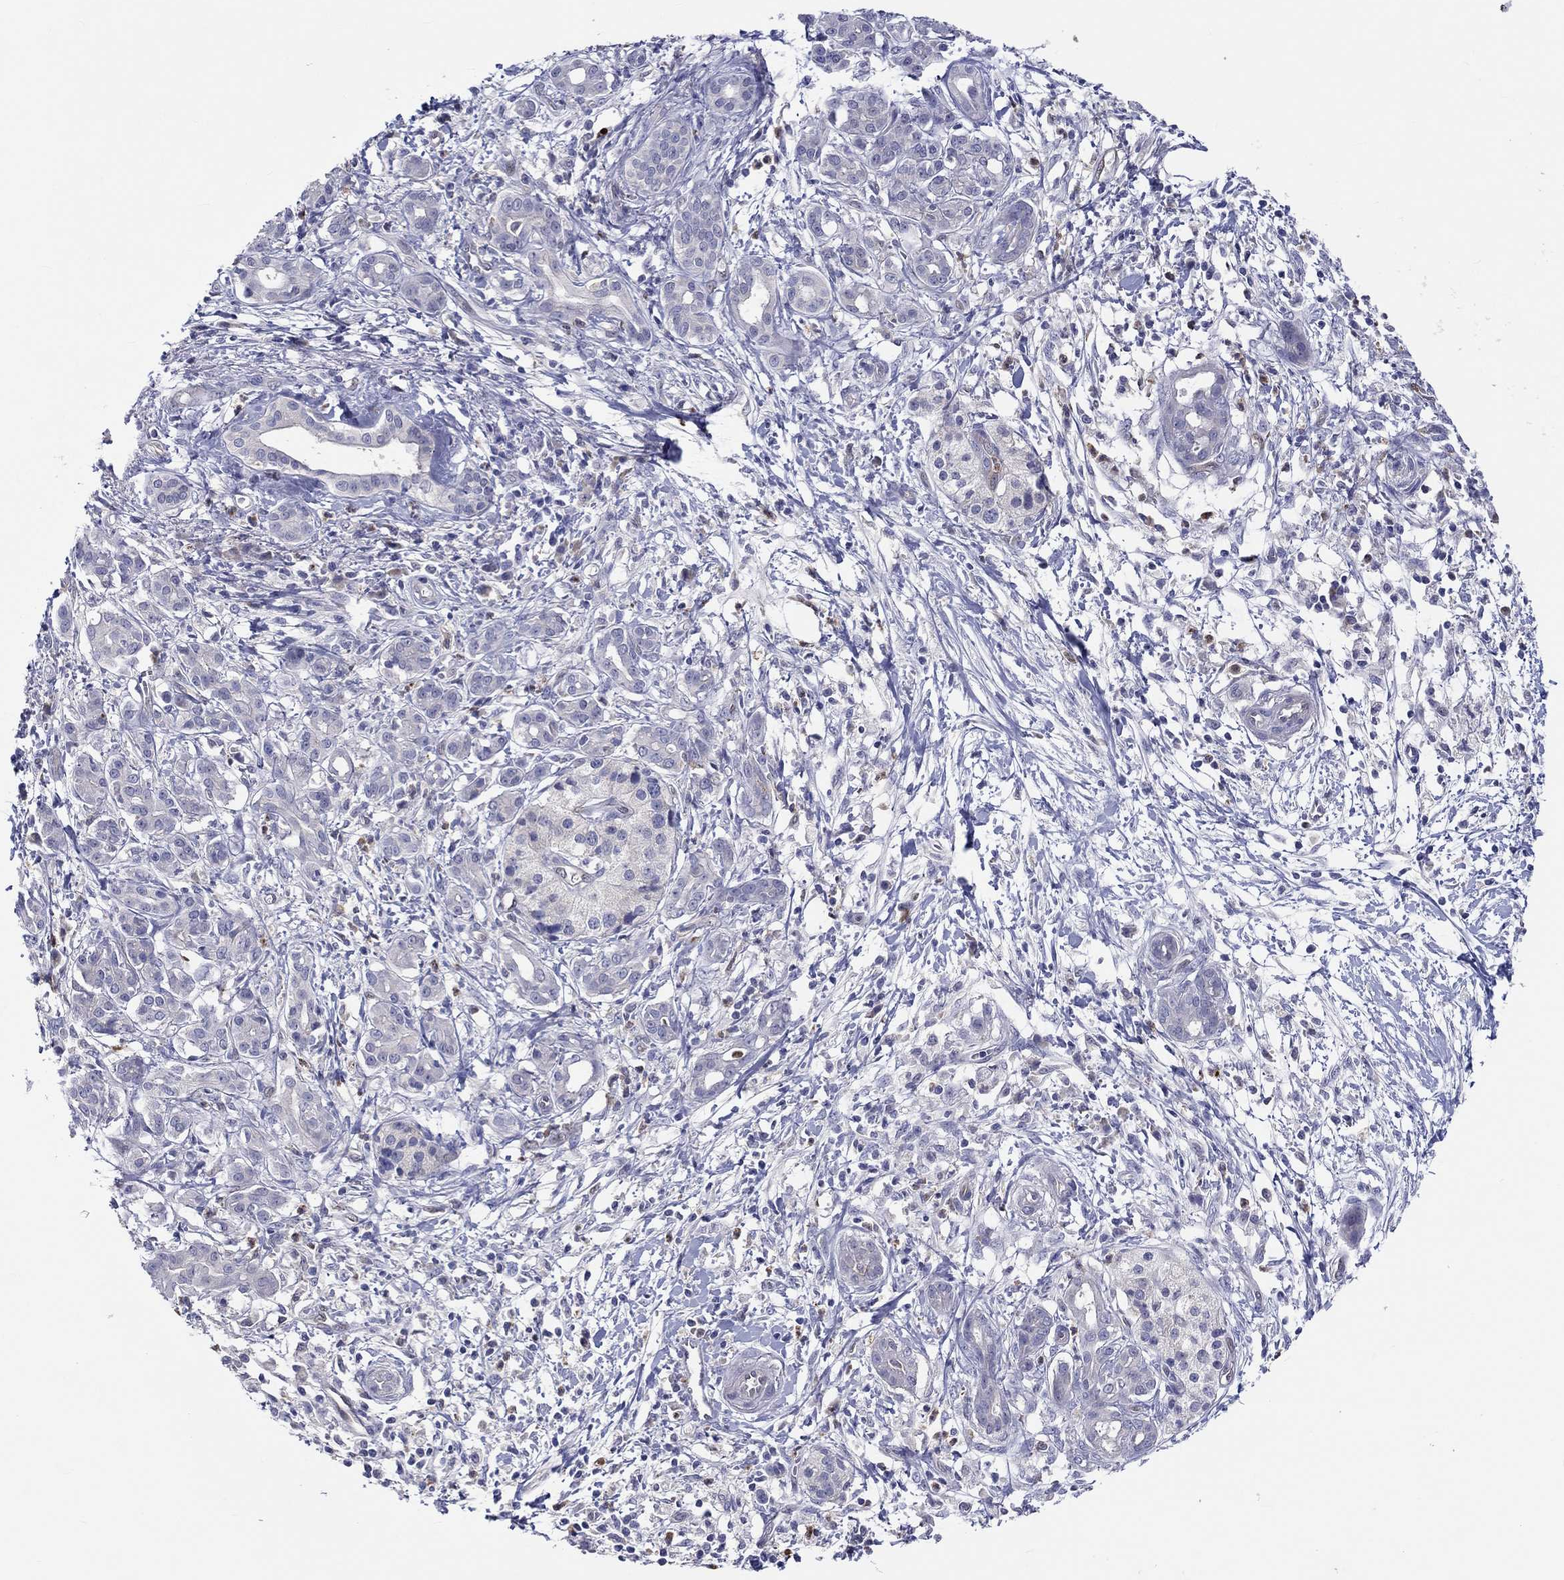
{"staining": {"intensity": "negative", "quantity": "none", "location": "none"}, "tissue": "pancreatic cancer", "cell_type": "Tumor cells", "image_type": "cancer", "snomed": [{"axis": "morphology", "description": "Adenocarcinoma, NOS"}, {"axis": "topography", "description": "Pancreas"}], "caption": "This is an IHC image of human pancreatic cancer (adenocarcinoma). There is no positivity in tumor cells.", "gene": "ABCG4", "patient": {"sex": "male", "age": 72}}